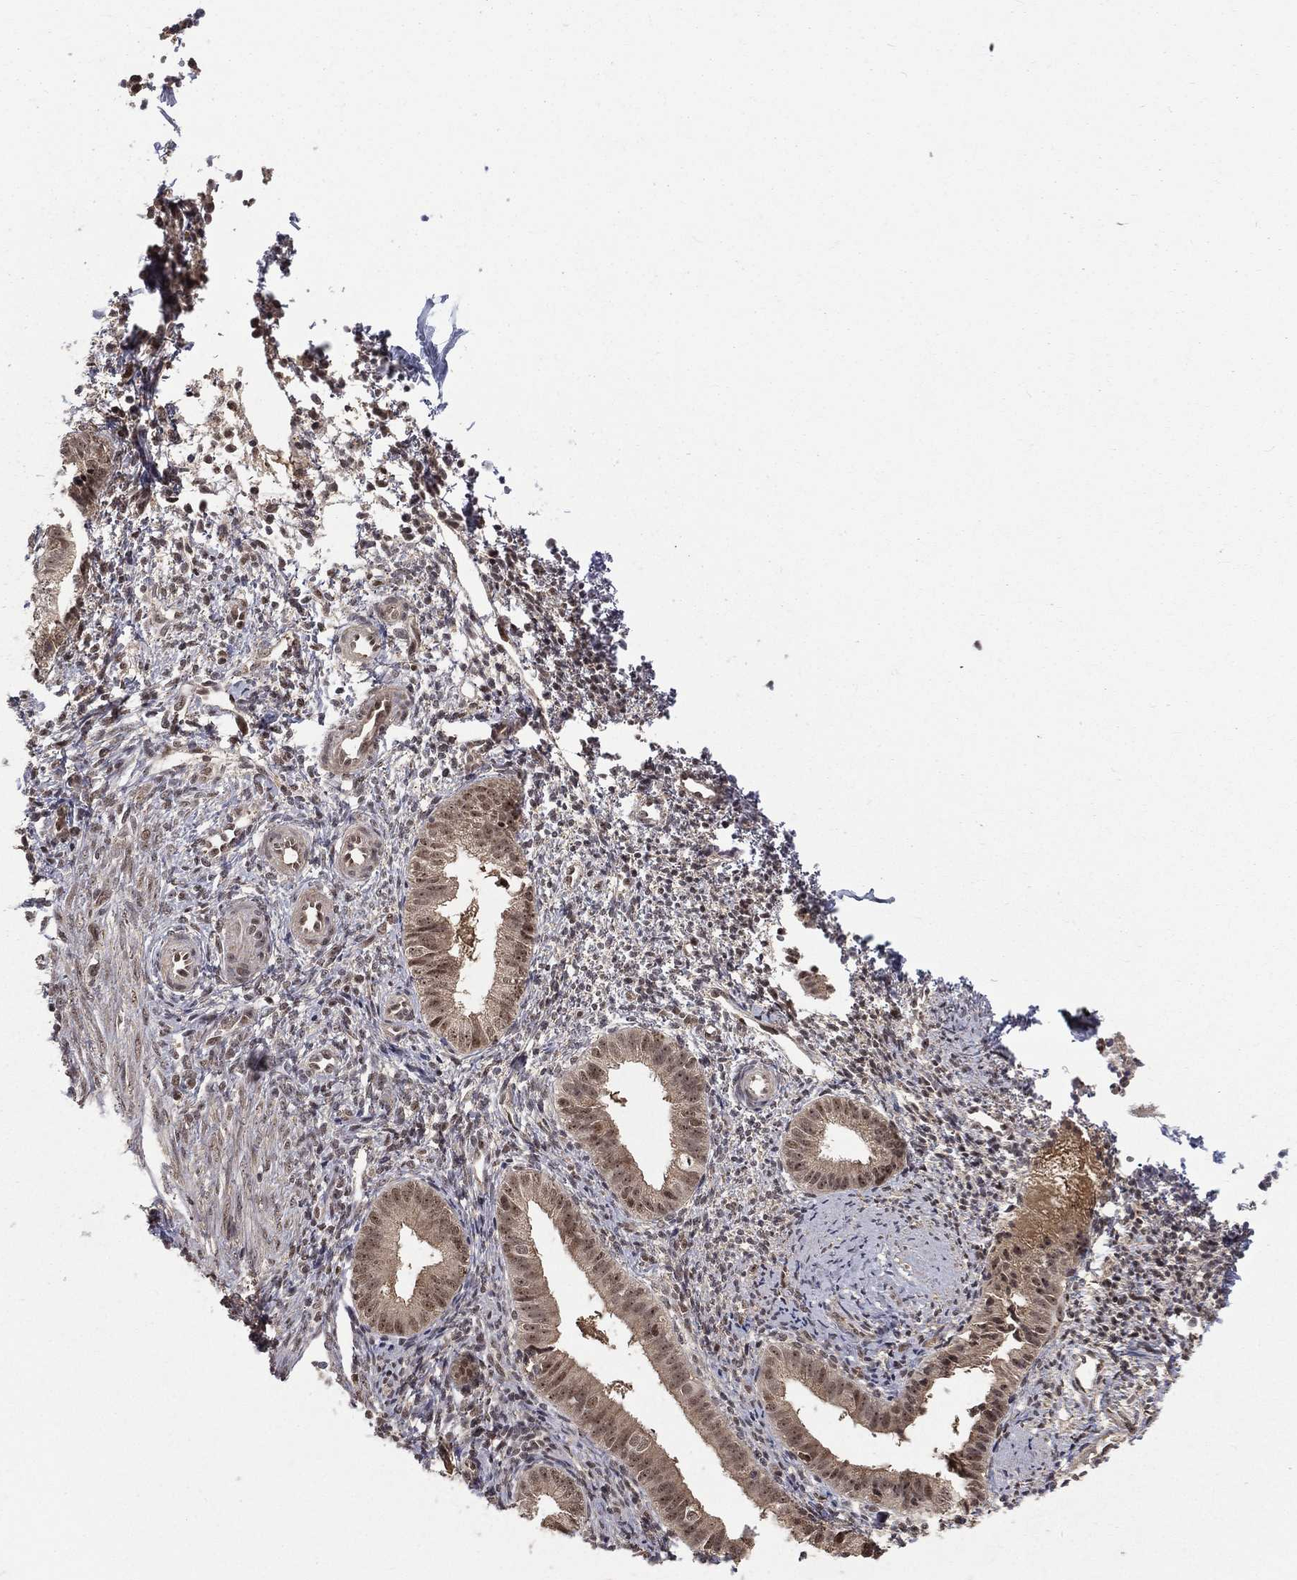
{"staining": {"intensity": "moderate", "quantity": "25%-75%", "location": "nuclear"}, "tissue": "endometrium", "cell_type": "Cells in endometrial stroma", "image_type": "normal", "snomed": [{"axis": "morphology", "description": "Normal tissue, NOS"}, {"axis": "topography", "description": "Endometrium"}], "caption": "Immunohistochemical staining of unremarkable human endometrium exhibits medium levels of moderate nuclear staining in approximately 25%-75% of cells in endometrial stroma. (DAB IHC with brightfield microscopy, high magnification).", "gene": "JMJD6", "patient": {"sex": "female", "age": 47}}